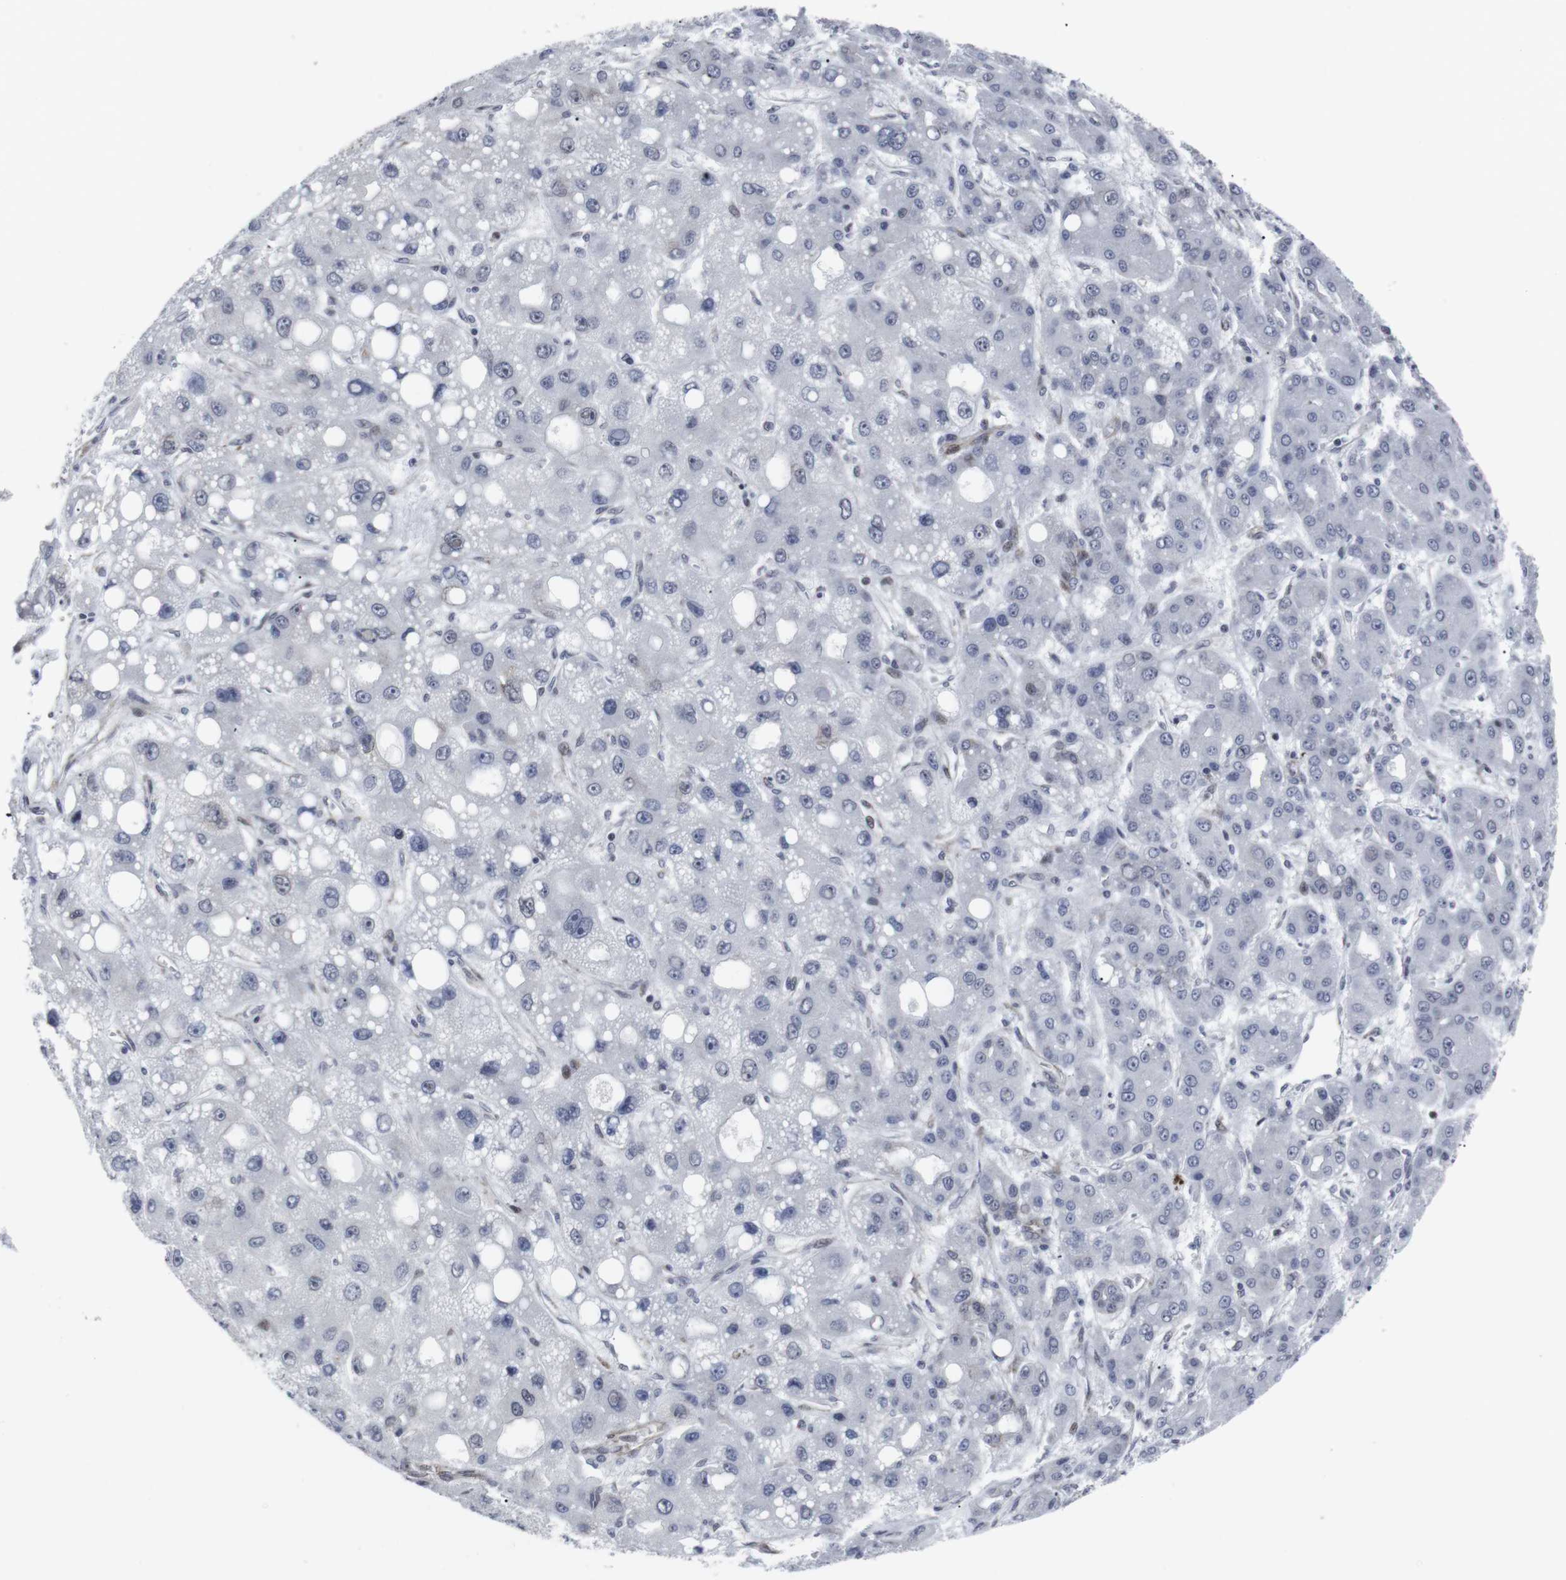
{"staining": {"intensity": "negative", "quantity": "none", "location": "none"}, "tissue": "liver cancer", "cell_type": "Tumor cells", "image_type": "cancer", "snomed": [{"axis": "morphology", "description": "Carcinoma, Hepatocellular, NOS"}, {"axis": "topography", "description": "Liver"}], "caption": "Protein analysis of liver cancer (hepatocellular carcinoma) exhibits no significant positivity in tumor cells.", "gene": "MLH1", "patient": {"sex": "male", "age": 55}}